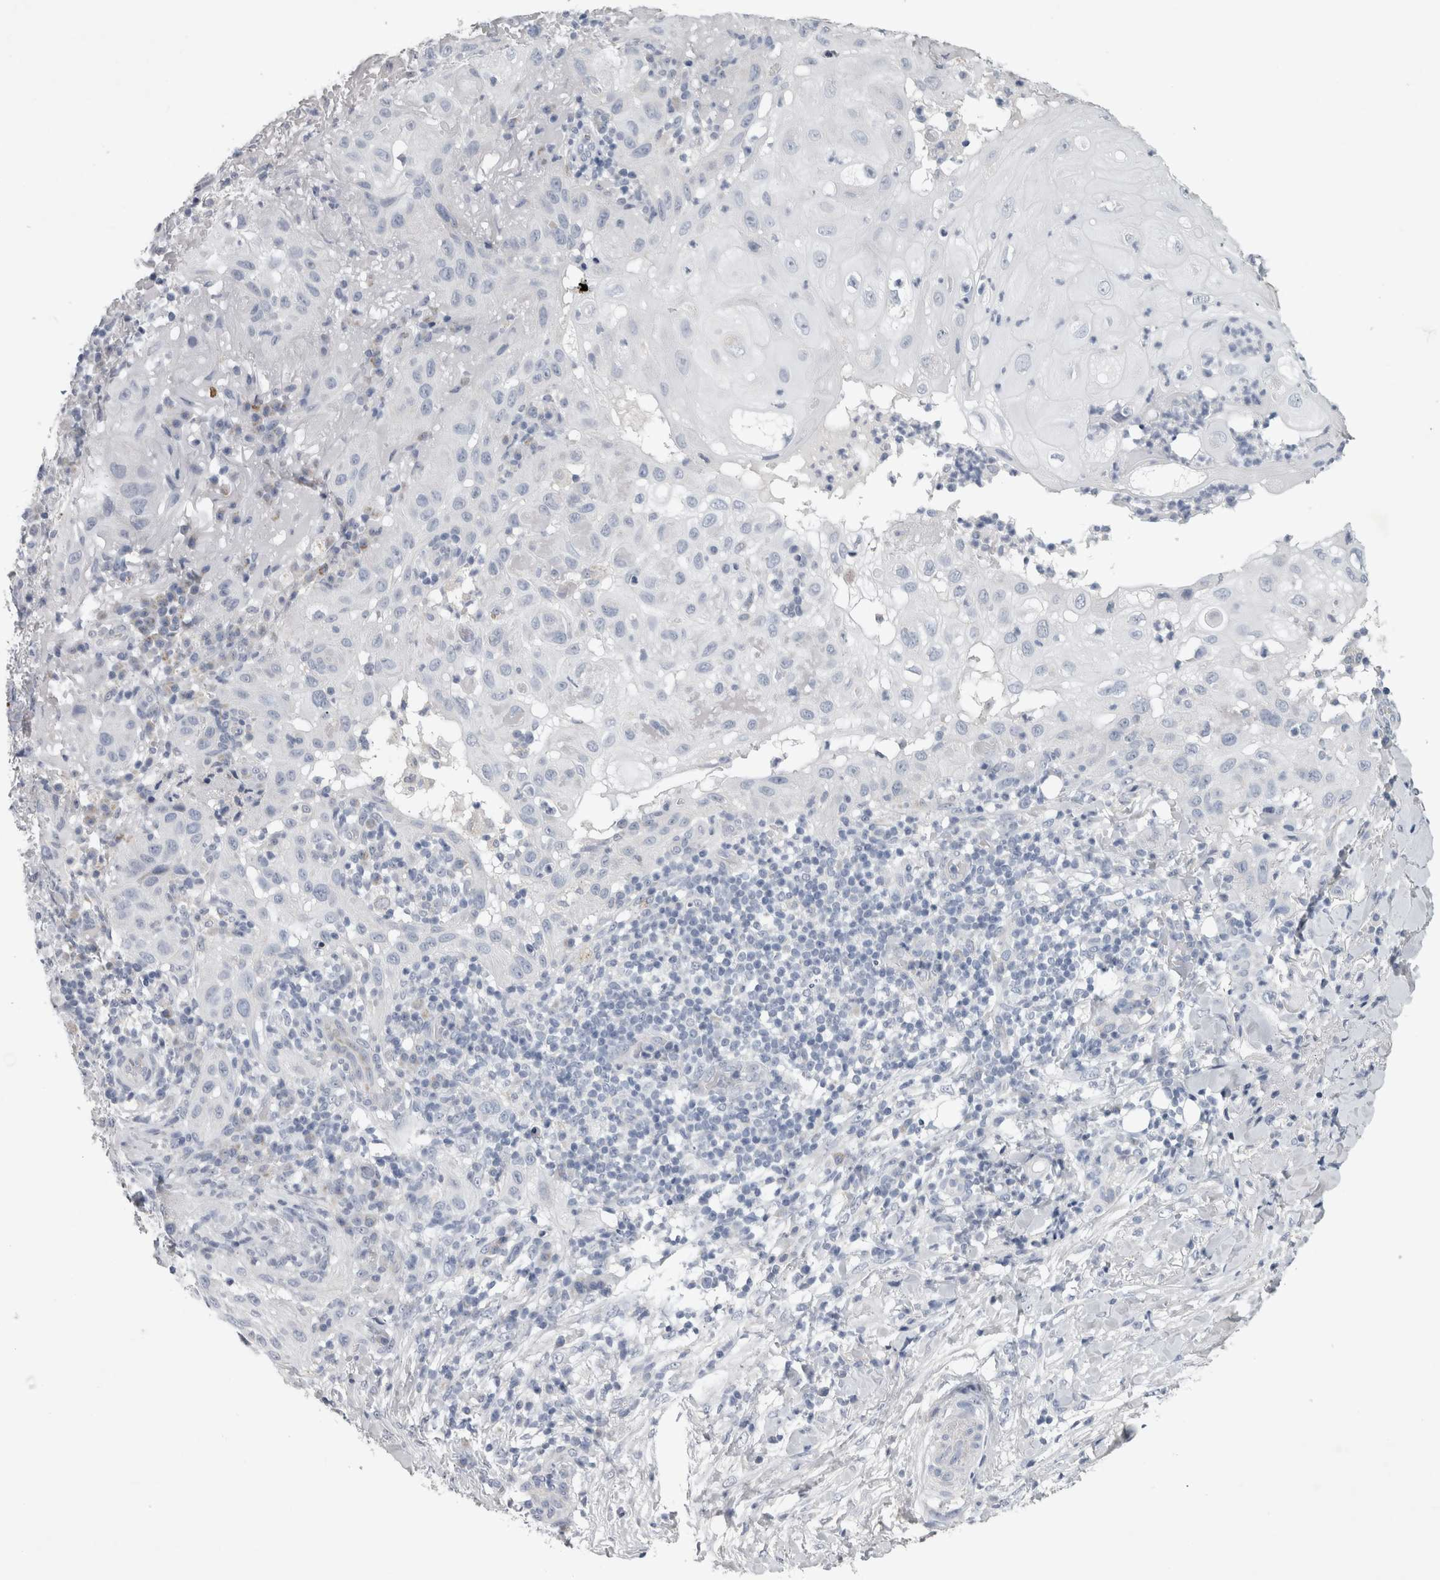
{"staining": {"intensity": "negative", "quantity": "none", "location": "none"}, "tissue": "skin cancer", "cell_type": "Tumor cells", "image_type": "cancer", "snomed": [{"axis": "morphology", "description": "Normal tissue, NOS"}, {"axis": "morphology", "description": "Squamous cell carcinoma, NOS"}, {"axis": "topography", "description": "Skin"}], "caption": "The image demonstrates no staining of tumor cells in squamous cell carcinoma (skin).", "gene": "FXYD7", "patient": {"sex": "female", "age": 96}}